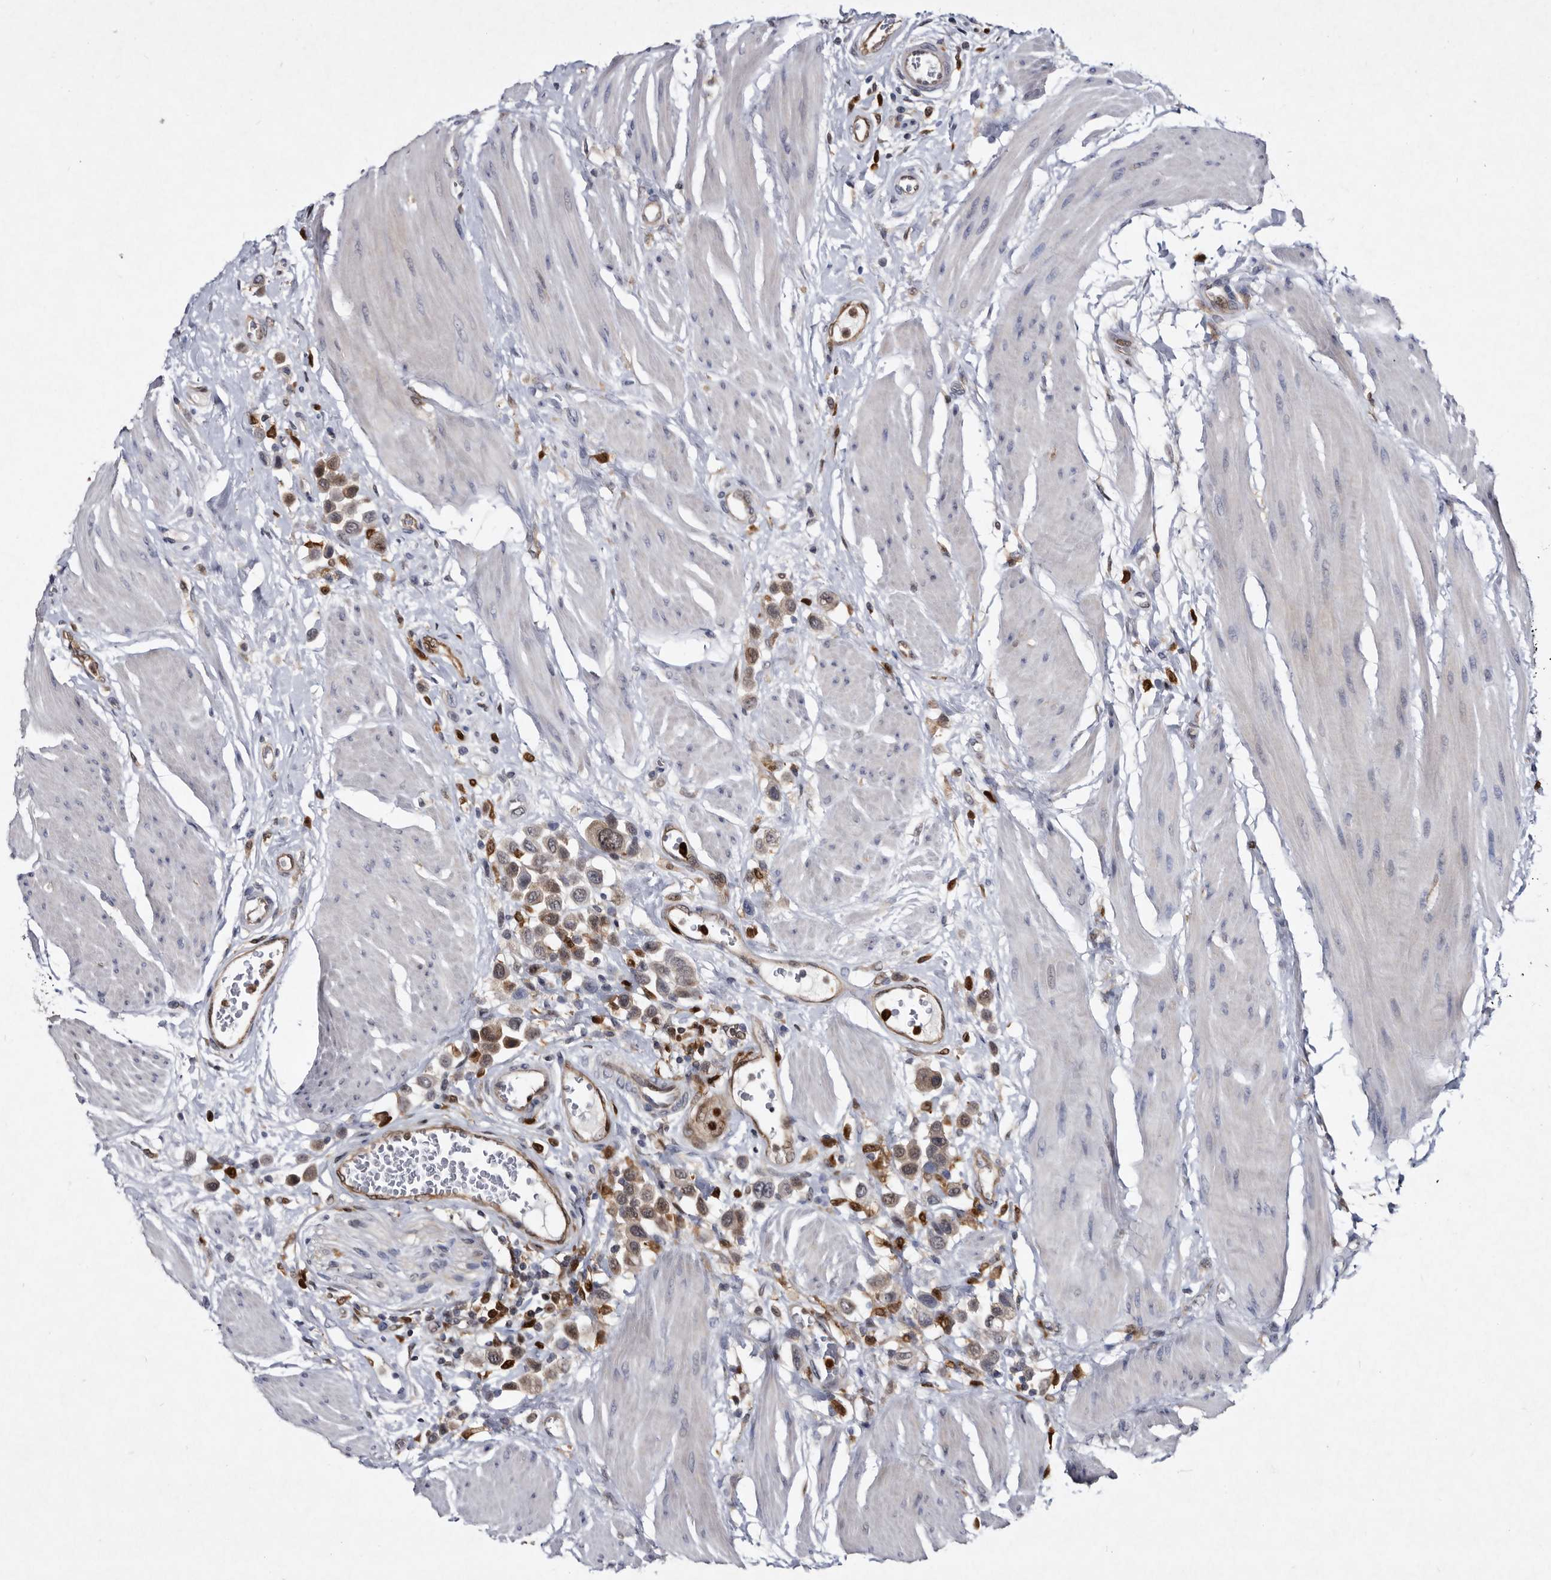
{"staining": {"intensity": "moderate", "quantity": ">75%", "location": "nuclear"}, "tissue": "urothelial cancer", "cell_type": "Tumor cells", "image_type": "cancer", "snomed": [{"axis": "morphology", "description": "Urothelial carcinoma, High grade"}, {"axis": "topography", "description": "Urinary bladder"}], "caption": "This is a histology image of immunohistochemistry staining of urothelial cancer, which shows moderate expression in the nuclear of tumor cells.", "gene": "SERPINB8", "patient": {"sex": "male", "age": 50}}